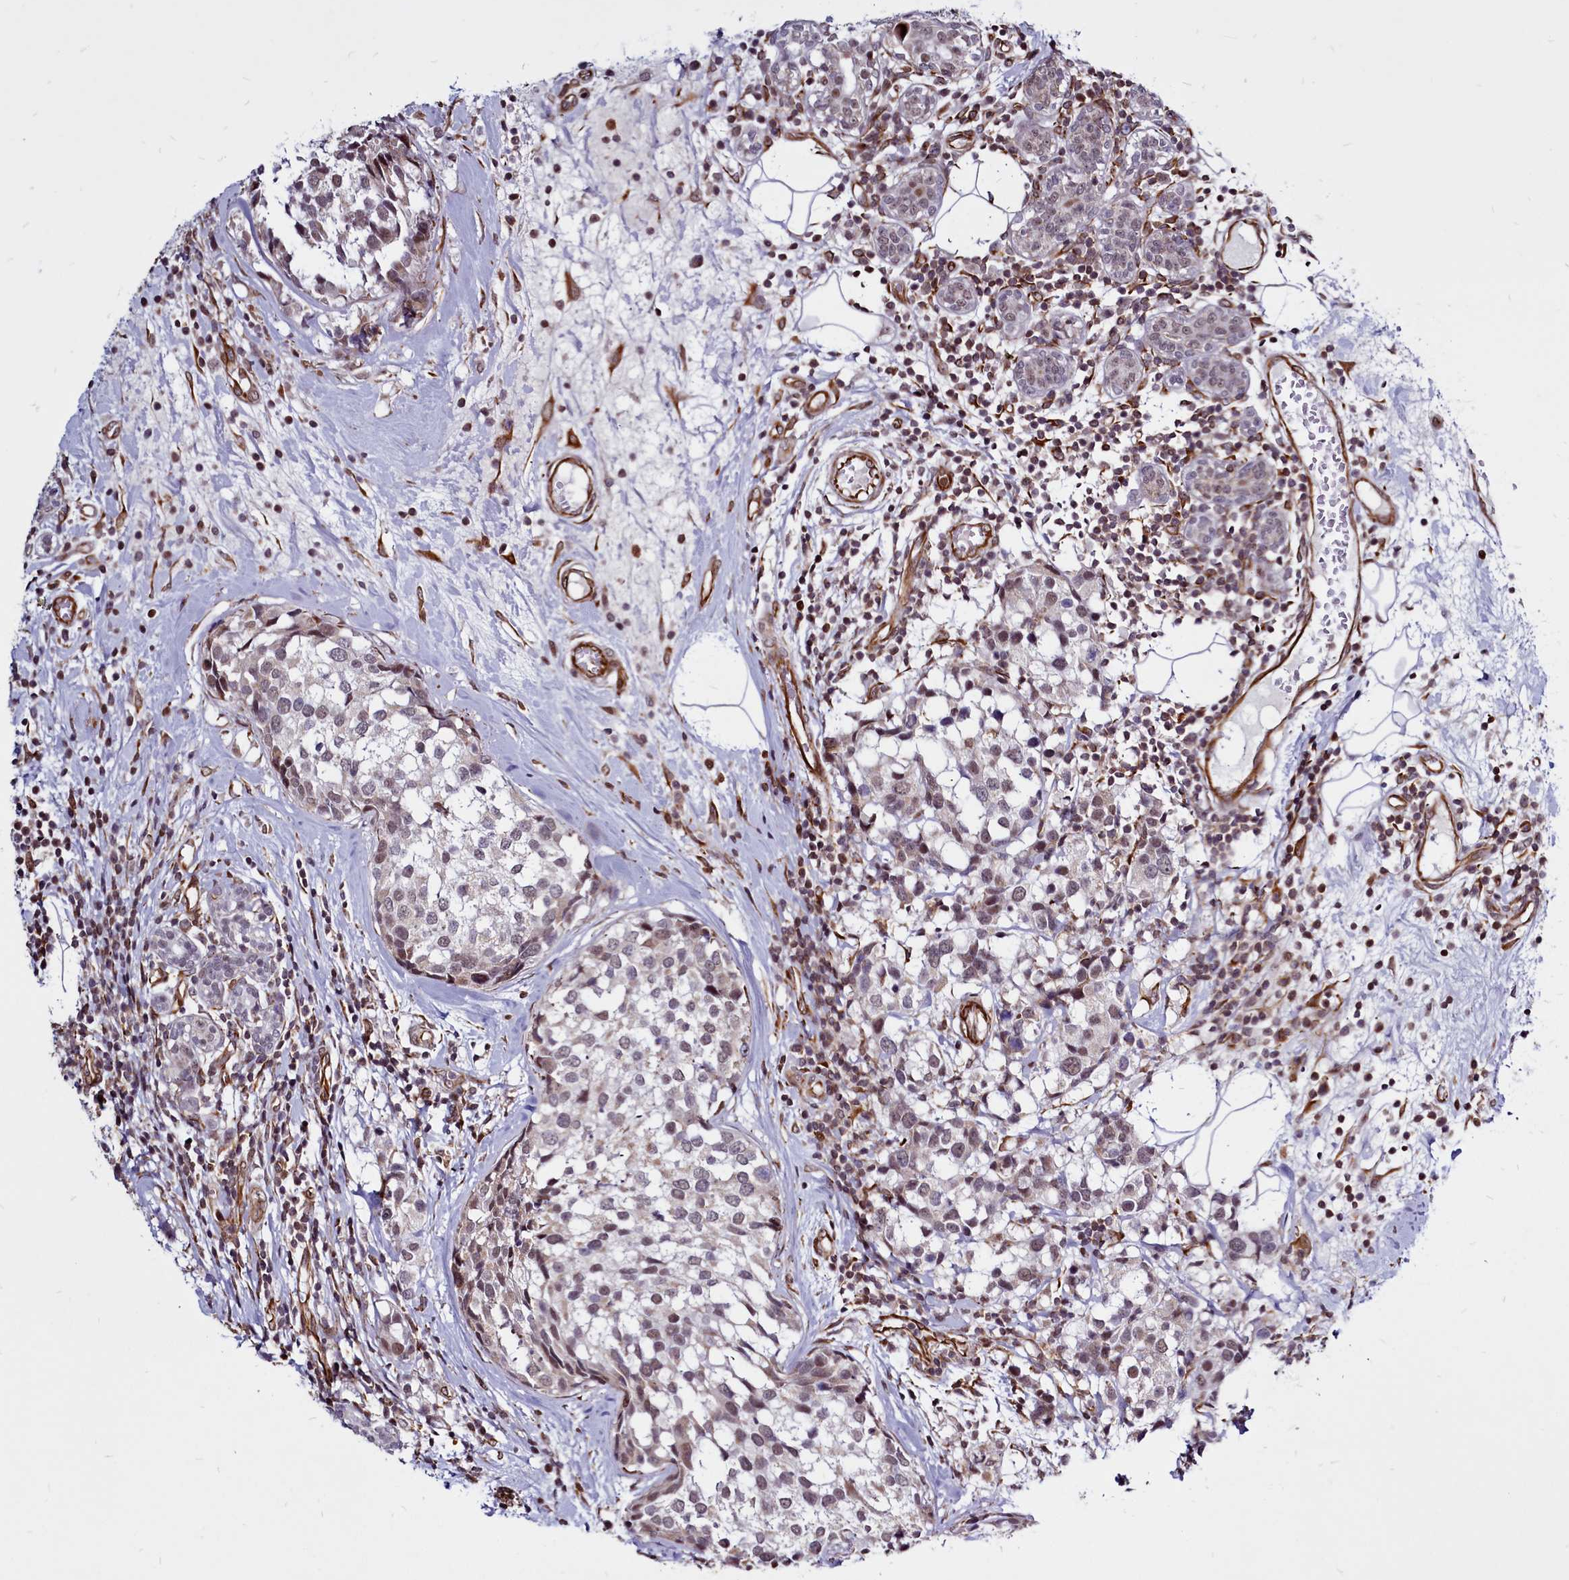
{"staining": {"intensity": "weak", "quantity": "25%-75%", "location": "nuclear"}, "tissue": "breast cancer", "cell_type": "Tumor cells", "image_type": "cancer", "snomed": [{"axis": "morphology", "description": "Lobular carcinoma"}, {"axis": "topography", "description": "Breast"}], "caption": "Immunohistochemical staining of human breast cancer (lobular carcinoma) shows low levels of weak nuclear protein positivity in about 25%-75% of tumor cells.", "gene": "CLK3", "patient": {"sex": "female", "age": 59}}